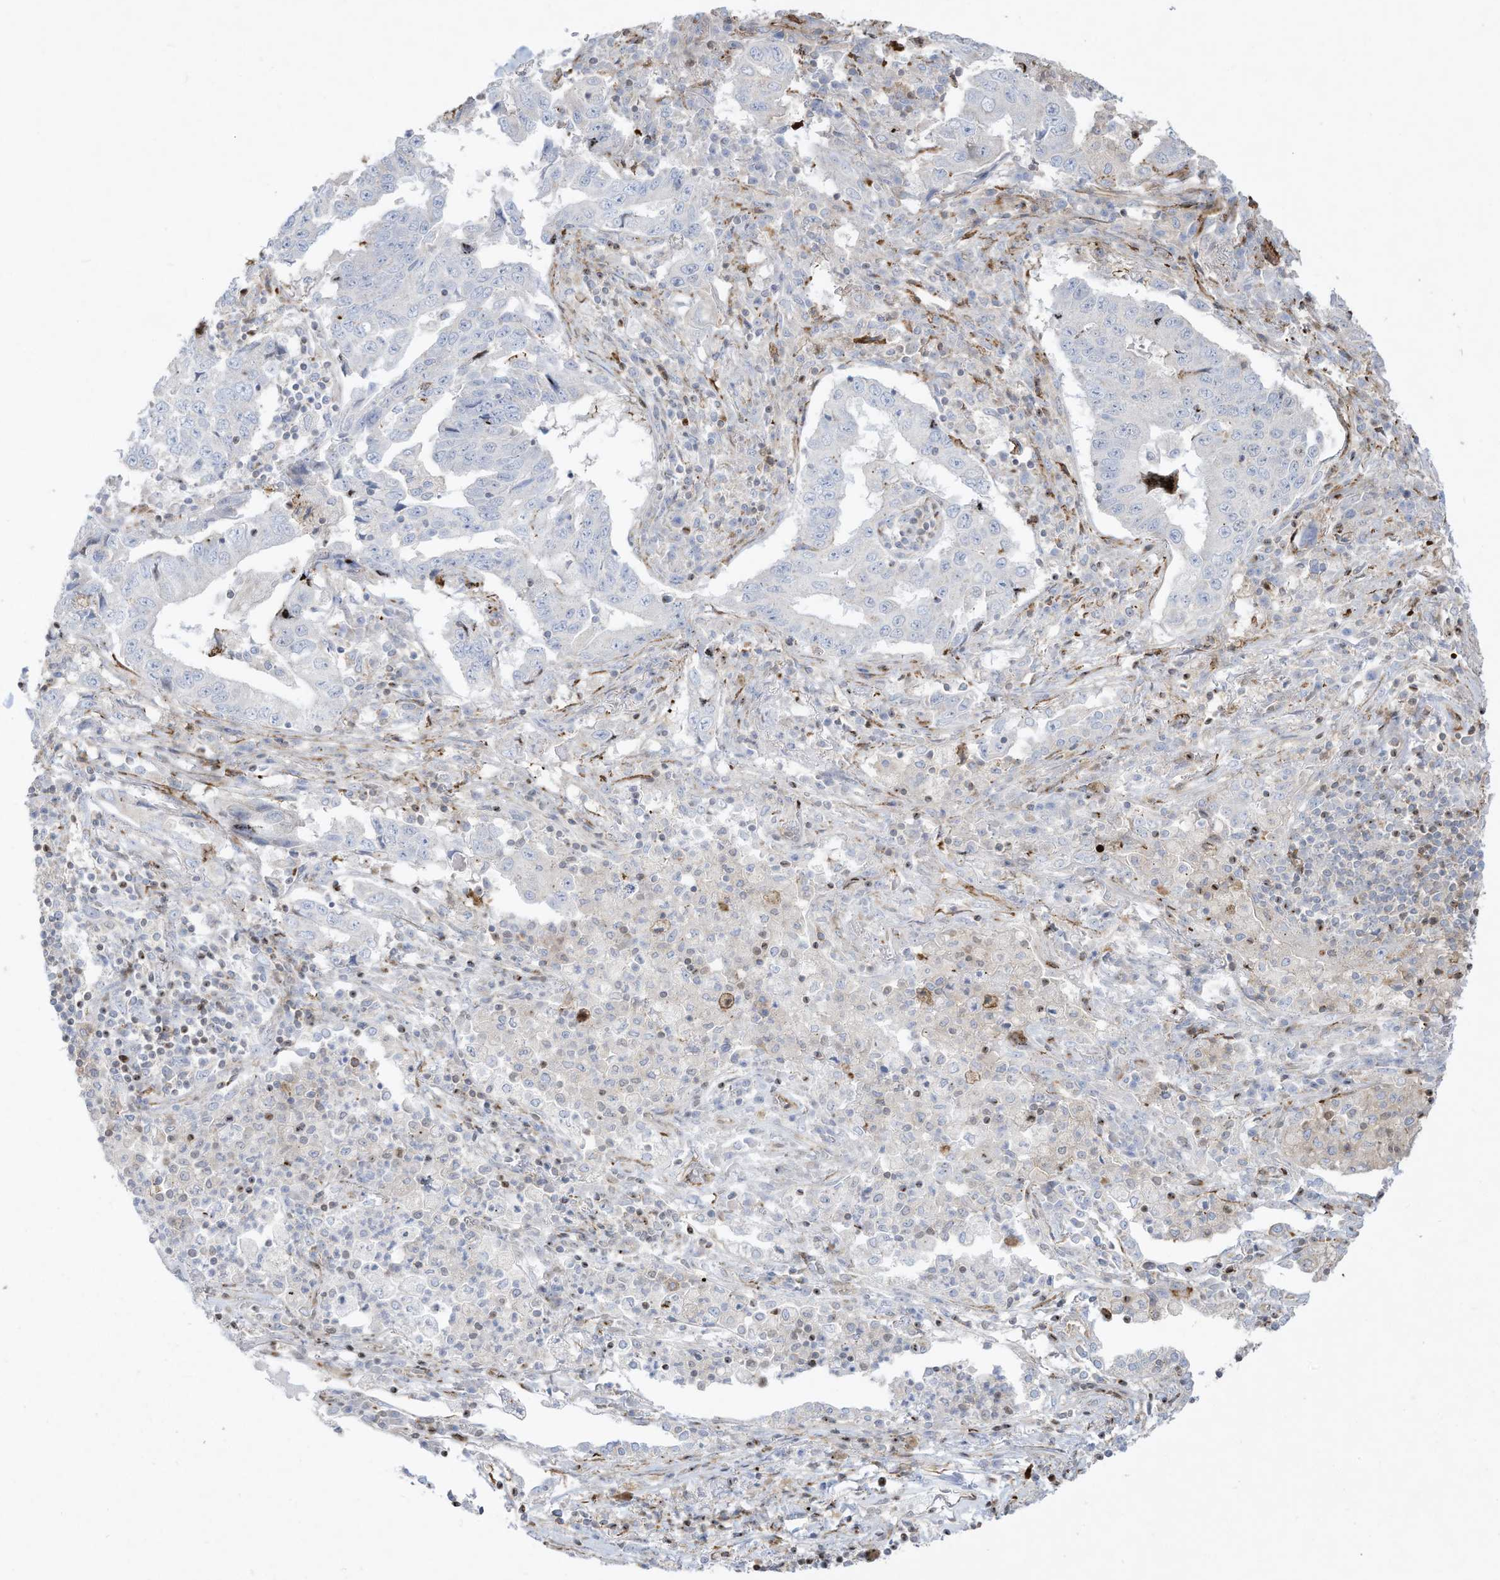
{"staining": {"intensity": "negative", "quantity": "none", "location": "none"}, "tissue": "lung cancer", "cell_type": "Tumor cells", "image_type": "cancer", "snomed": [{"axis": "morphology", "description": "Adenocarcinoma, NOS"}, {"axis": "topography", "description": "Lung"}], "caption": "Lung adenocarcinoma was stained to show a protein in brown. There is no significant expression in tumor cells.", "gene": "THNSL2", "patient": {"sex": "female", "age": 51}}